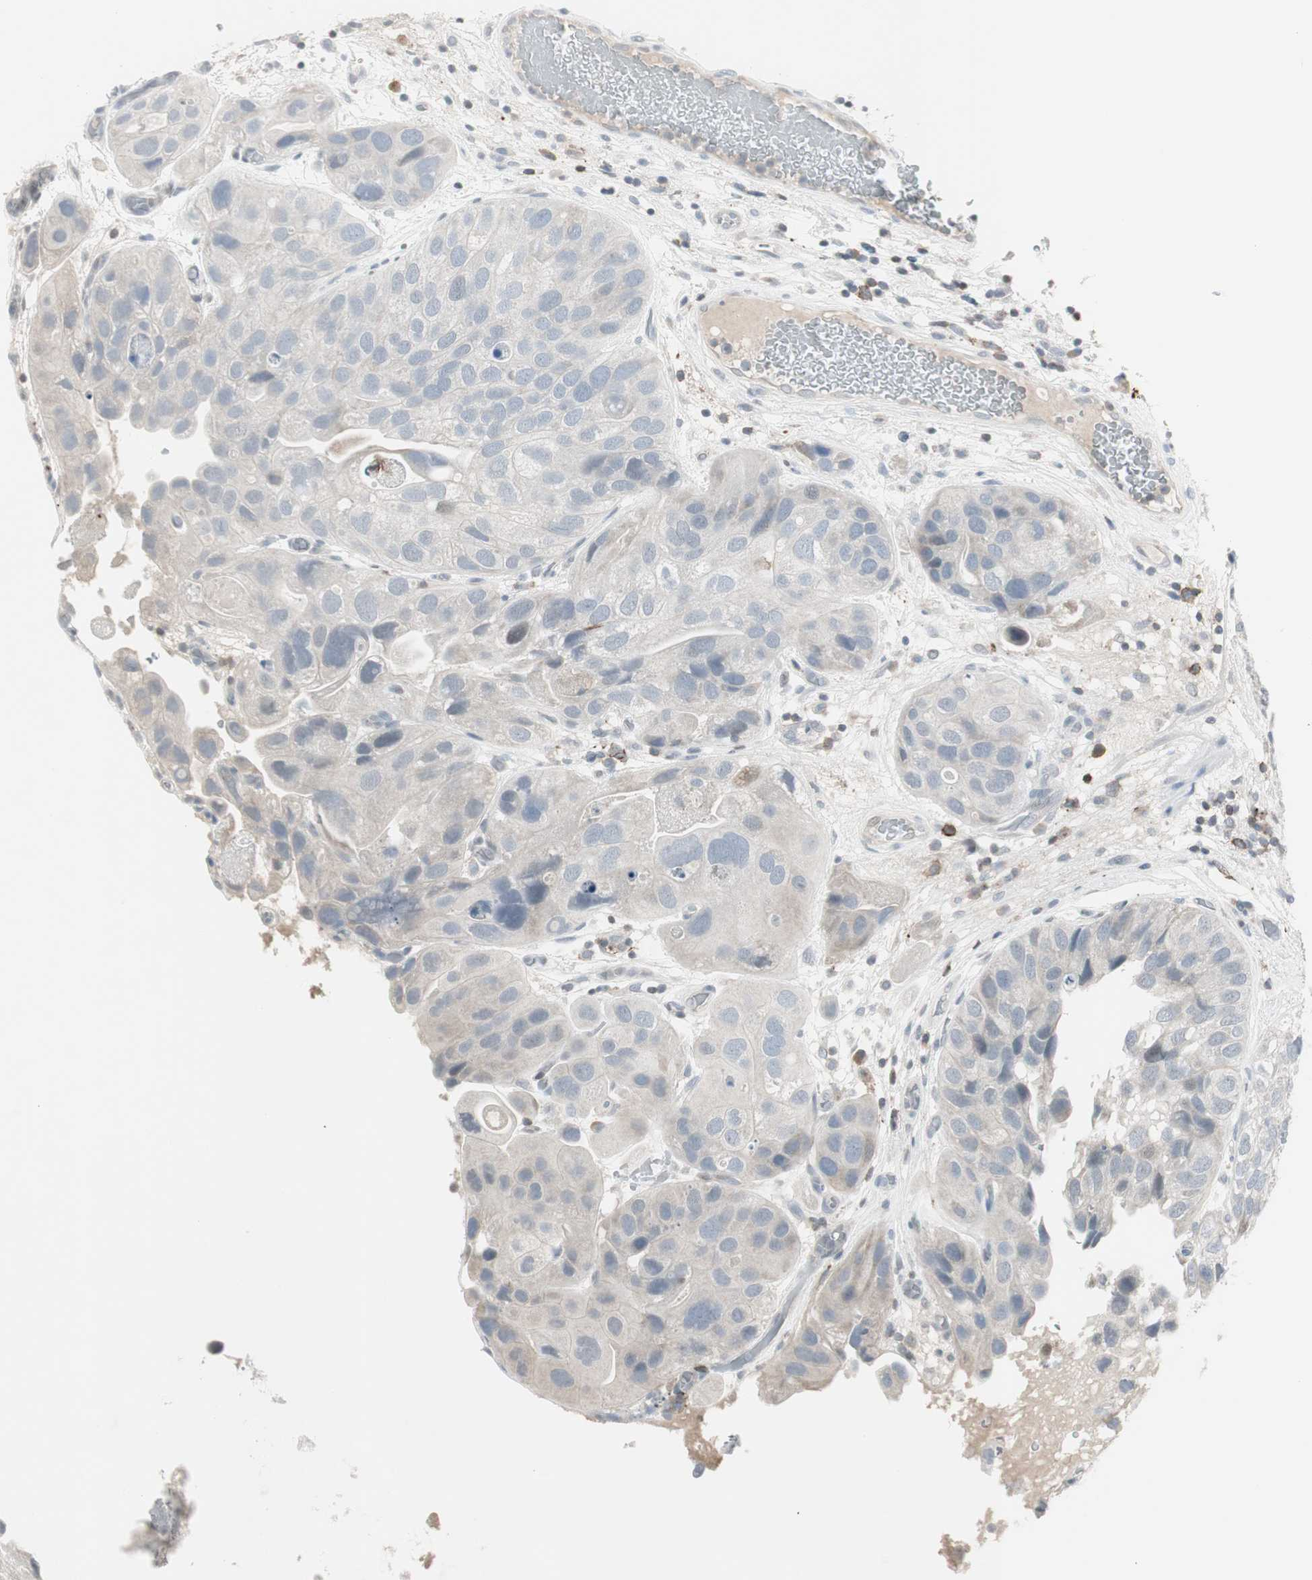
{"staining": {"intensity": "negative", "quantity": "none", "location": "none"}, "tissue": "urothelial cancer", "cell_type": "Tumor cells", "image_type": "cancer", "snomed": [{"axis": "morphology", "description": "Urothelial carcinoma, High grade"}, {"axis": "topography", "description": "Urinary bladder"}], "caption": "Immunohistochemical staining of high-grade urothelial carcinoma displays no significant staining in tumor cells. Brightfield microscopy of immunohistochemistry stained with DAB (brown) and hematoxylin (blue), captured at high magnification.", "gene": "MAP4K4", "patient": {"sex": "female", "age": 64}}